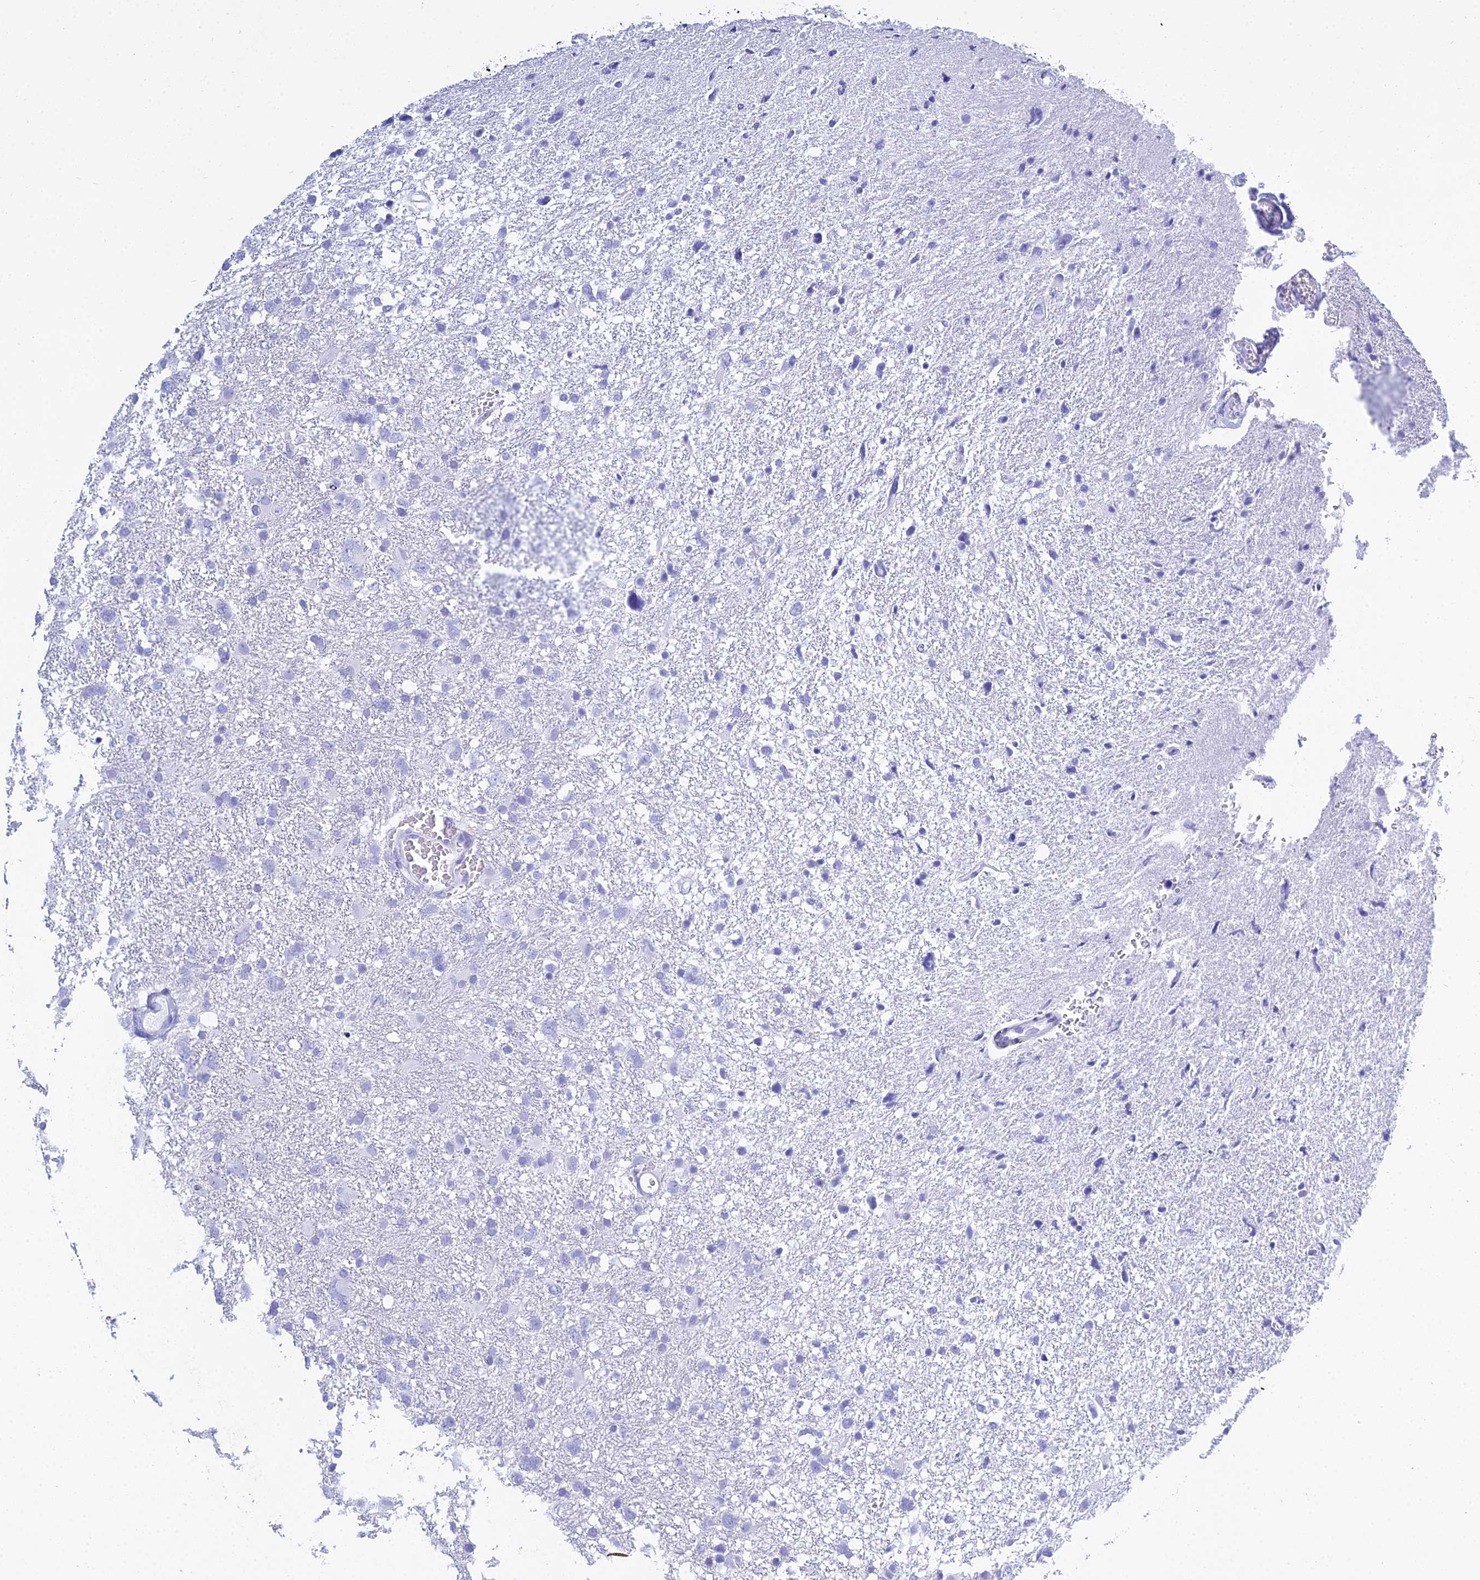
{"staining": {"intensity": "negative", "quantity": "none", "location": "none"}, "tissue": "glioma", "cell_type": "Tumor cells", "image_type": "cancer", "snomed": [{"axis": "morphology", "description": "Glioma, malignant, High grade"}, {"axis": "topography", "description": "Brain"}], "caption": "High-grade glioma (malignant) was stained to show a protein in brown. There is no significant expression in tumor cells.", "gene": "PATE4", "patient": {"sex": "male", "age": 61}}